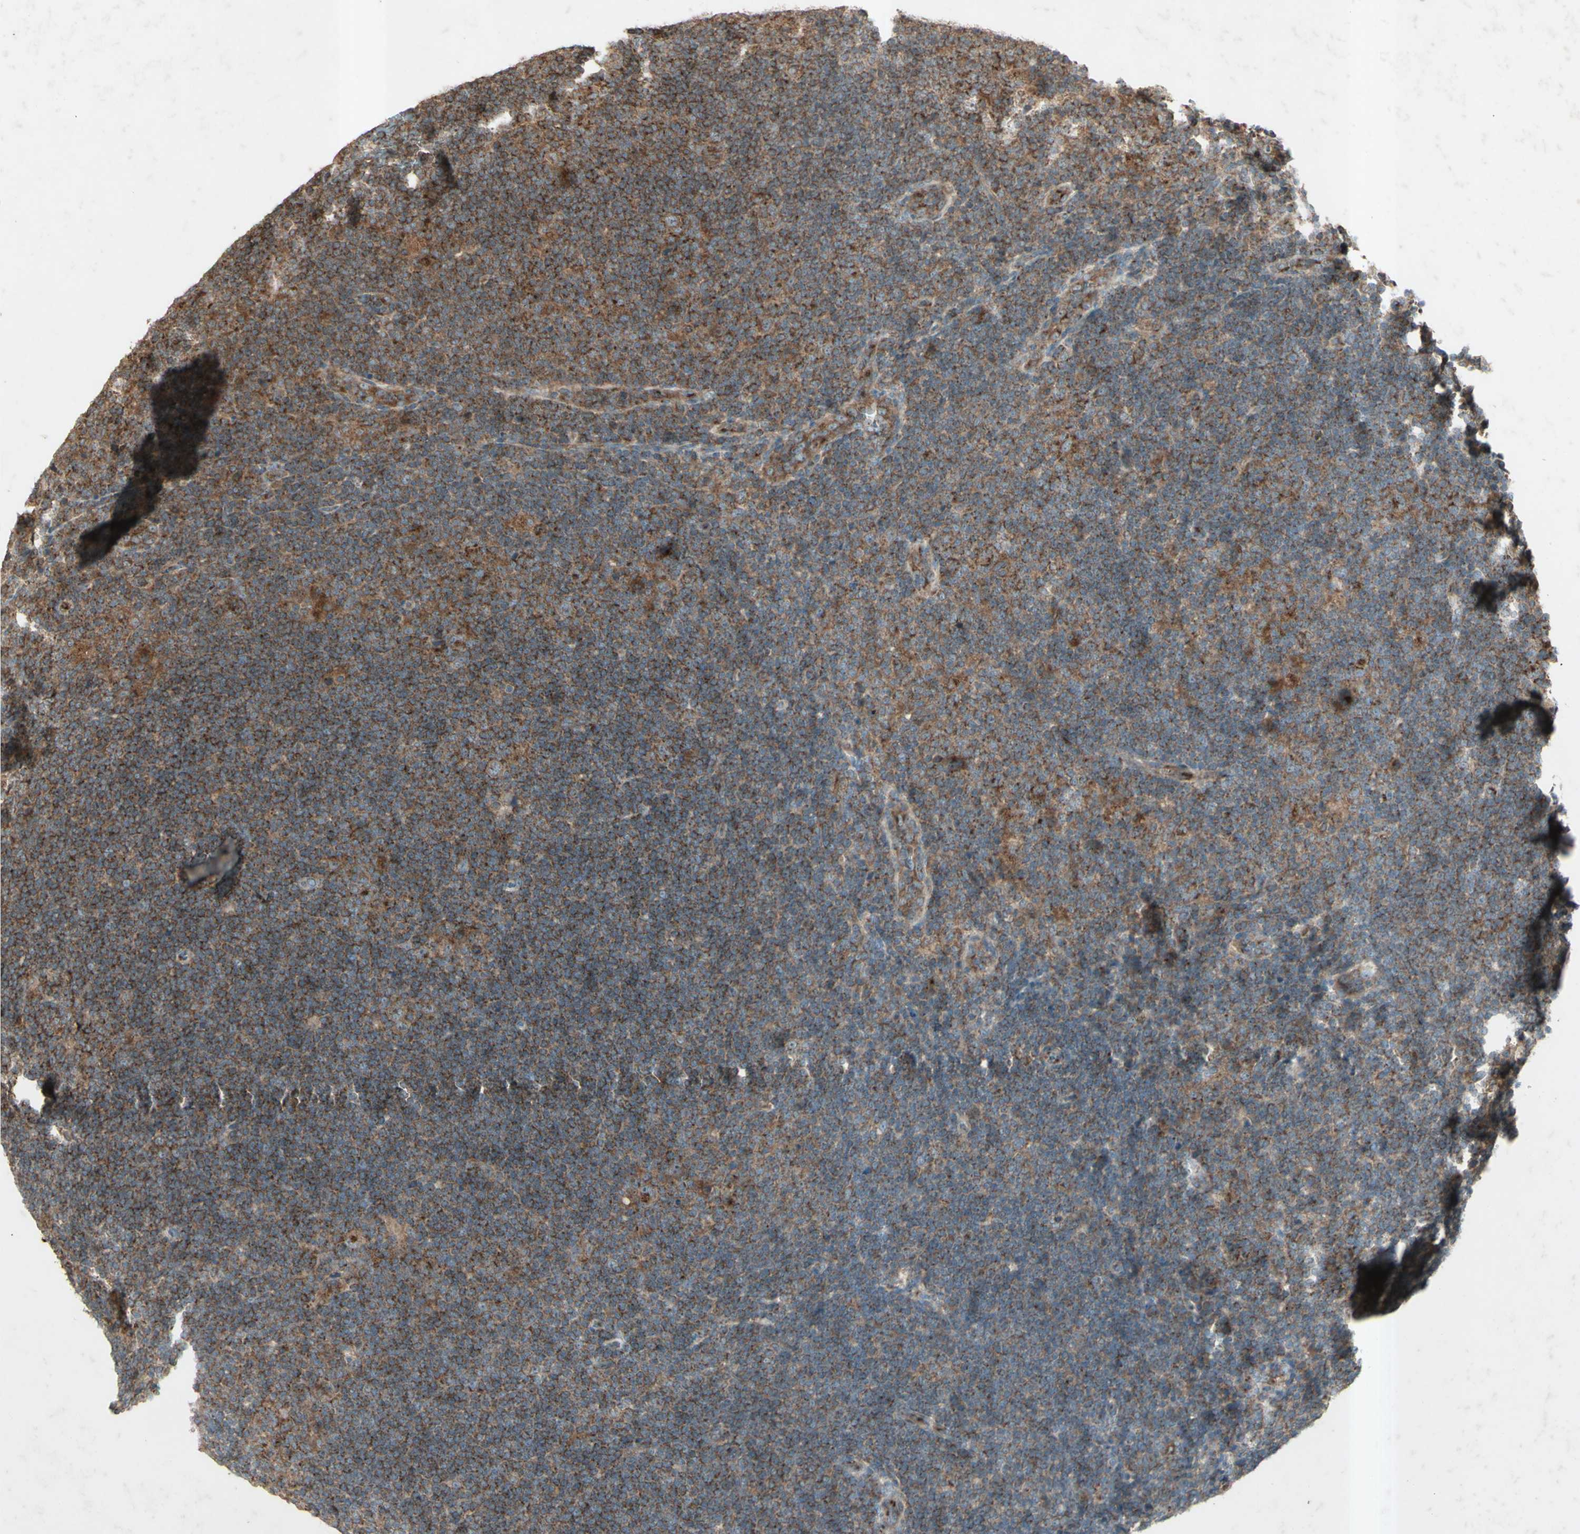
{"staining": {"intensity": "moderate", "quantity": ">75%", "location": "cytoplasmic/membranous"}, "tissue": "lymphoma", "cell_type": "Tumor cells", "image_type": "cancer", "snomed": [{"axis": "morphology", "description": "Hodgkin's disease, NOS"}, {"axis": "topography", "description": "Lymph node"}], "caption": "Immunohistochemical staining of lymphoma displays moderate cytoplasmic/membranous protein expression in about >75% of tumor cells. (Brightfield microscopy of DAB IHC at high magnification).", "gene": "AP1G1", "patient": {"sex": "female", "age": 57}}